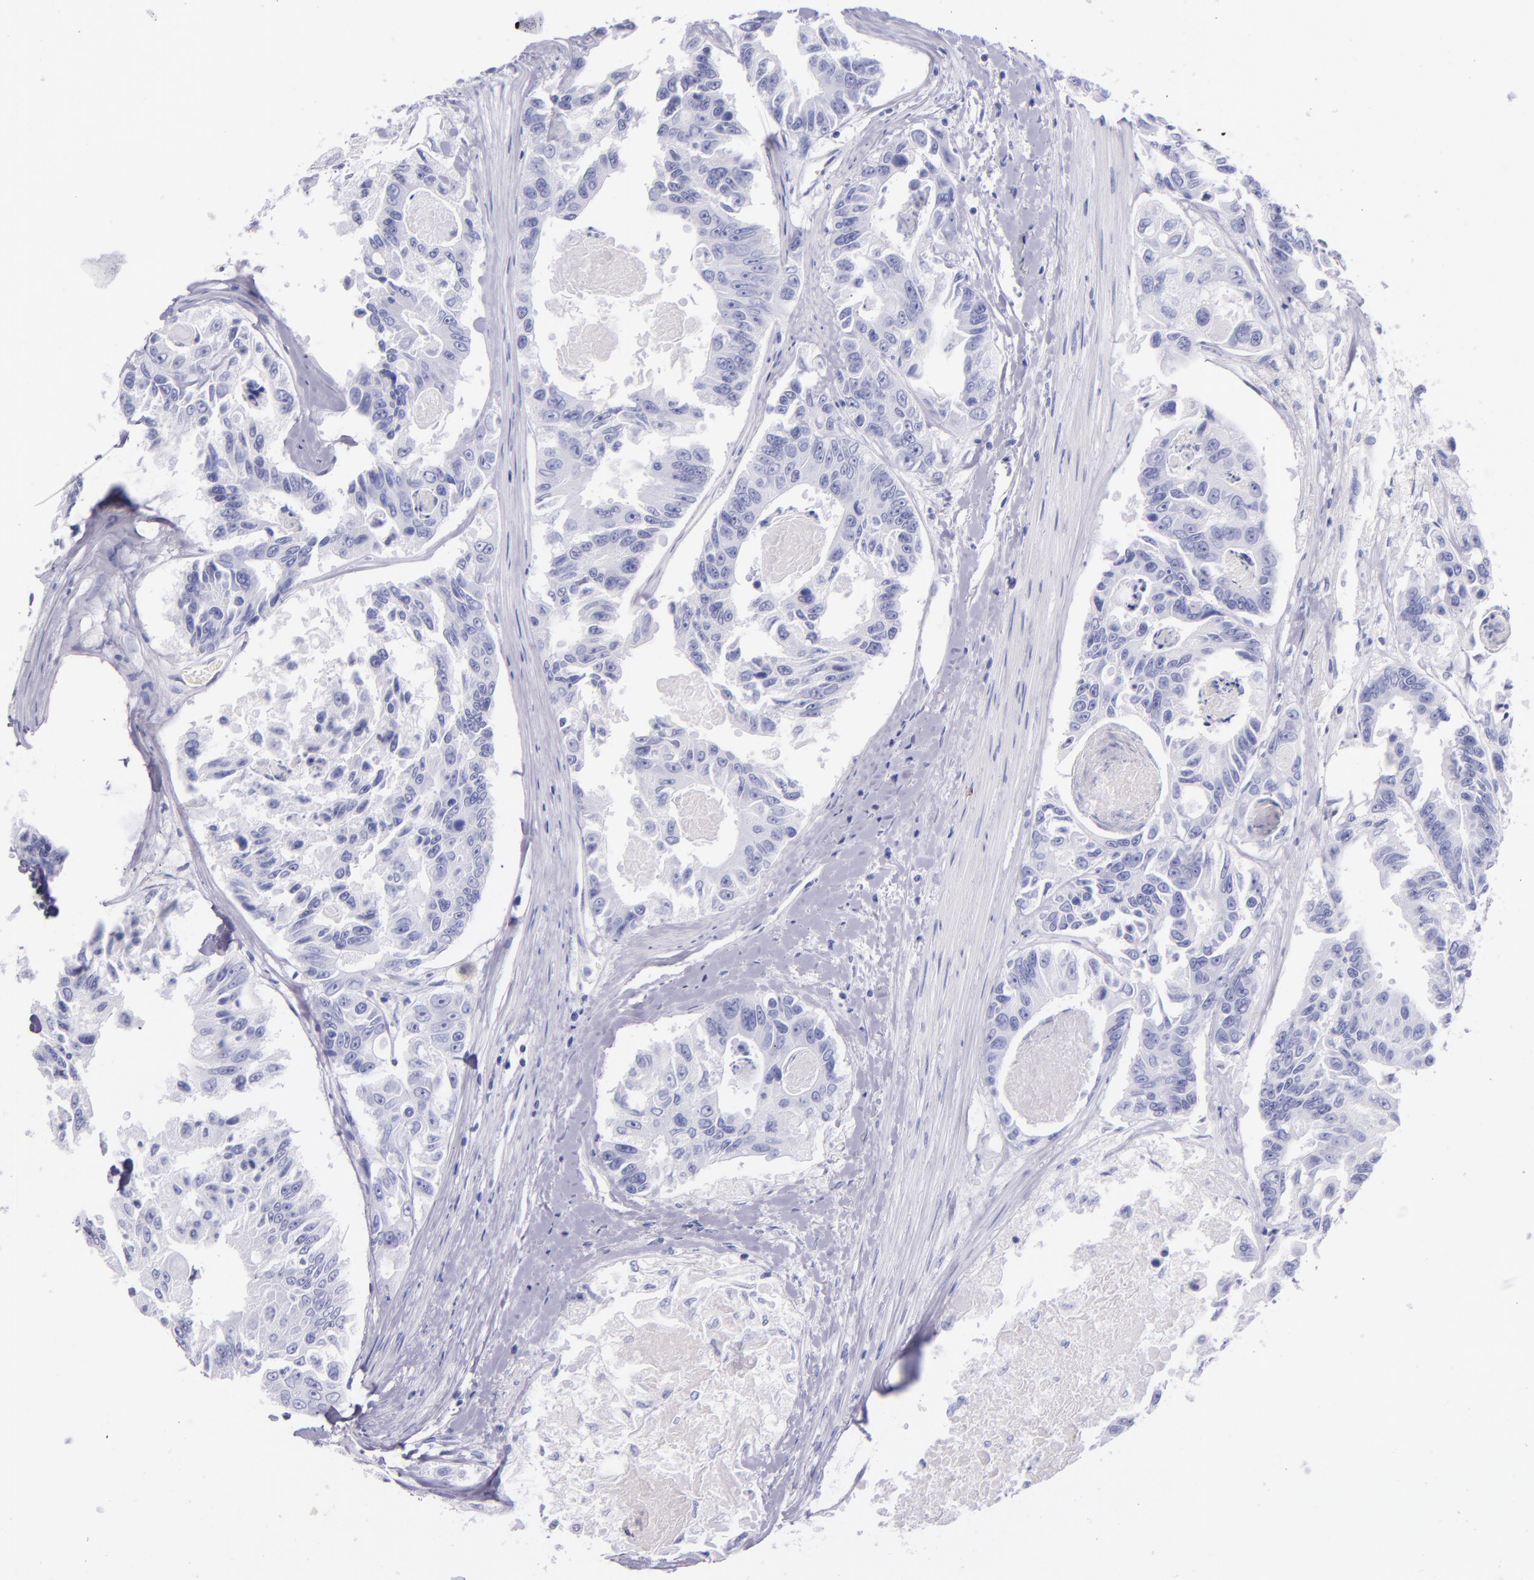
{"staining": {"intensity": "negative", "quantity": "none", "location": "none"}, "tissue": "colorectal cancer", "cell_type": "Tumor cells", "image_type": "cancer", "snomed": [{"axis": "morphology", "description": "Adenocarcinoma, NOS"}, {"axis": "topography", "description": "Colon"}], "caption": "Tumor cells are negative for brown protein staining in colorectal adenocarcinoma. Brightfield microscopy of IHC stained with DAB (brown) and hematoxylin (blue), captured at high magnification.", "gene": "SFTPA2", "patient": {"sex": "female", "age": 86}}